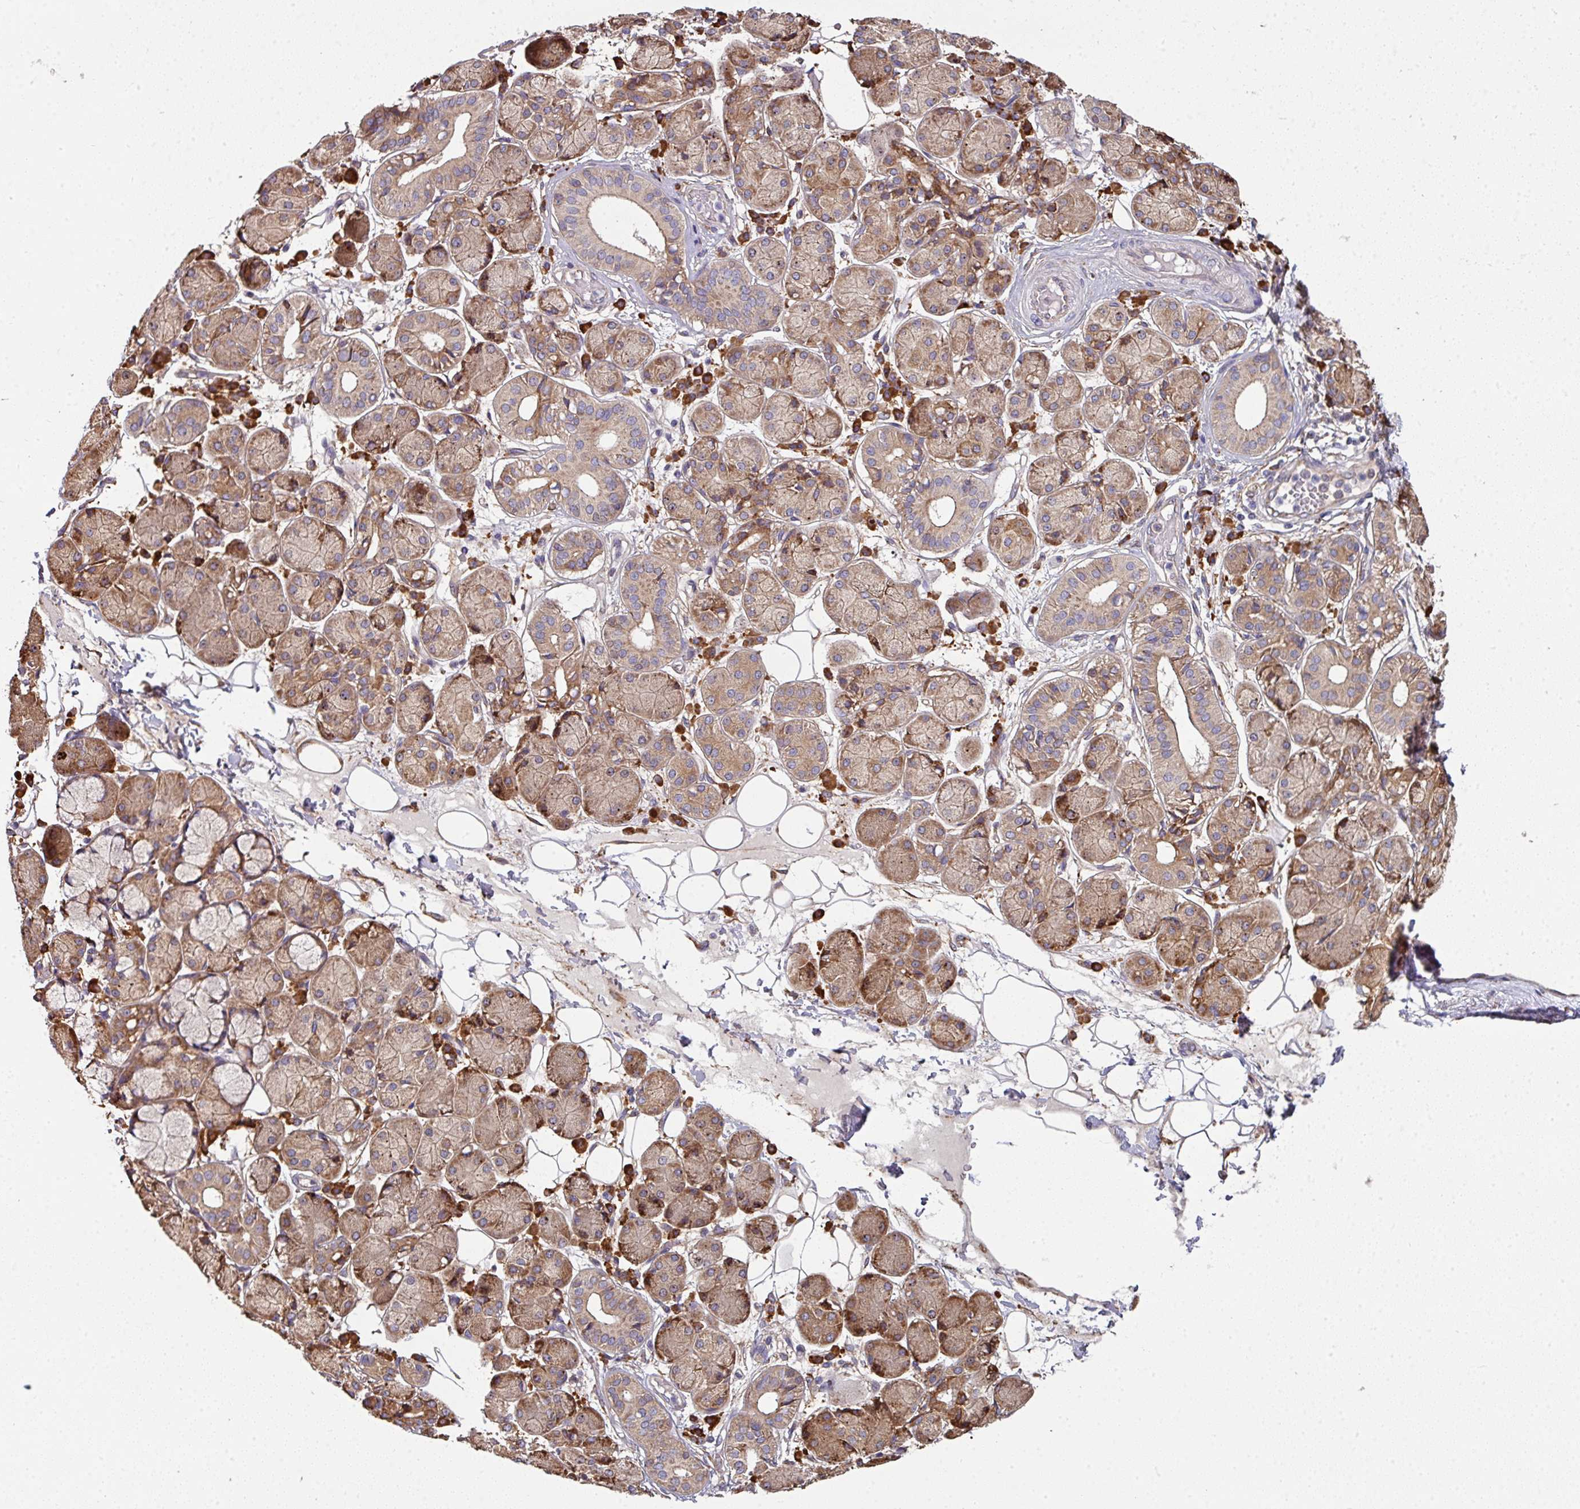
{"staining": {"intensity": "moderate", "quantity": ">75%", "location": "cytoplasmic/membranous"}, "tissue": "salivary gland", "cell_type": "Glandular cells", "image_type": "normal", "snomed": [{"axis": "morphology", "description": "Squamous cell carcinoma, NOS"}, {"axis": "topography", "description": "Skin"}, {"axis": "topography", "description": "Head-Neck"}], "caption": "There is medium levels of moderate cytoplasmic/membranous expression in glandular cells of unremarkable salivary gland, as demonstrated by immunohistochemical staining (brown color).", "gene": "FAT4", "patient": {"sex": "male", "age": 80}}